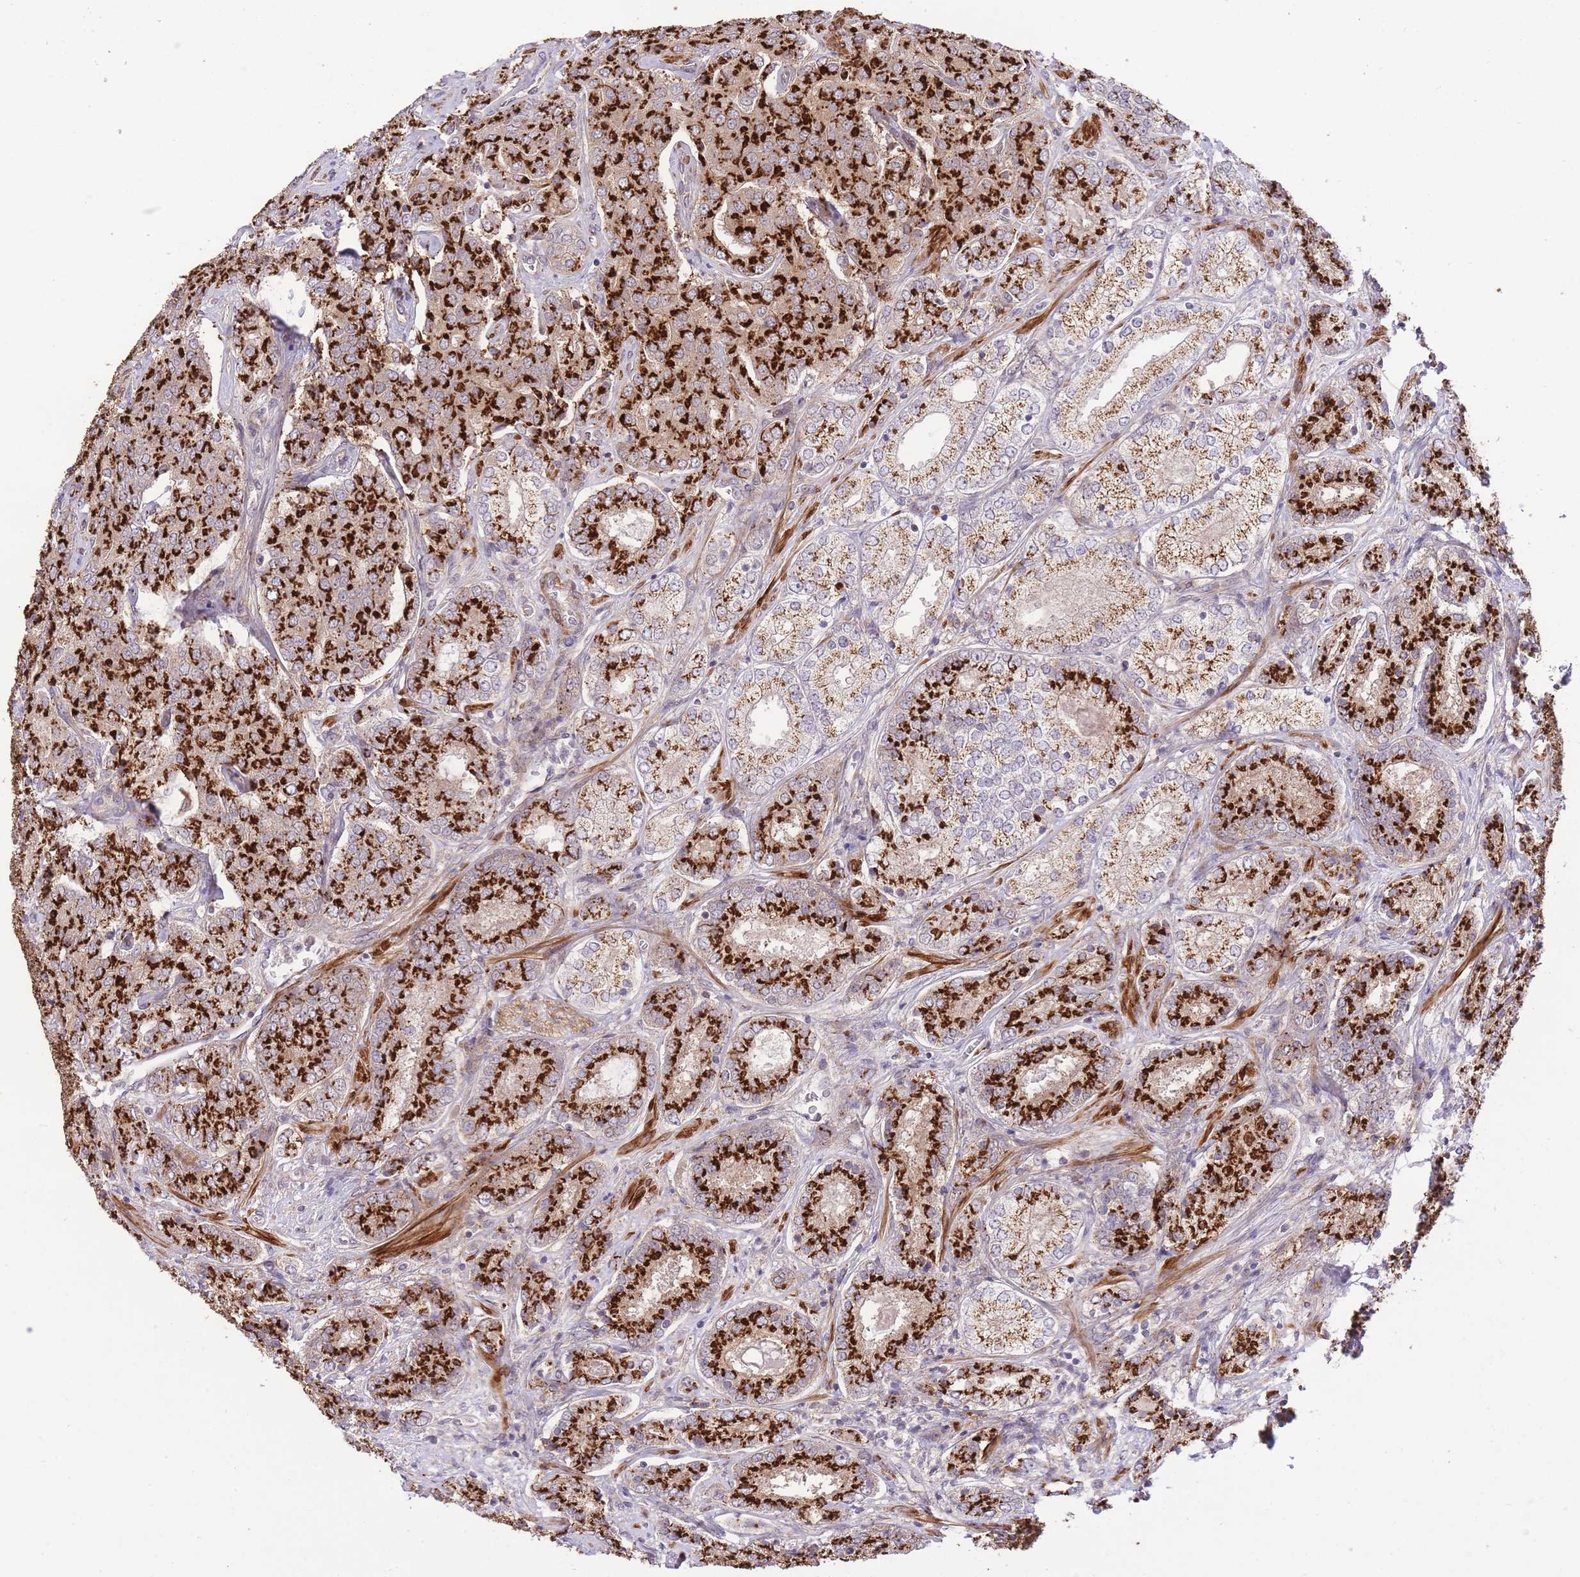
{"staining": {"intensity": "strong", "quantity": ">75%", "location": "cytoplasmic/membranous"}, "tissue": "prostate cancer", "cell_type": "Tumor cells", "image_type": "cancer", "snomed": [{"axis": "morphology", "description": "Adenocarcinoma, High grade"}, {"axis": "topography", "description": "Prostate"}], "caption": "The immunohistochemical stain highlights strong cytoplasmic/membranous positivity in tumor cells of prostate cancer (high-grade adenocarcinoma) tissue.", "gene": "ZBED5", "patient": {"sex": "male", "age": 63}}